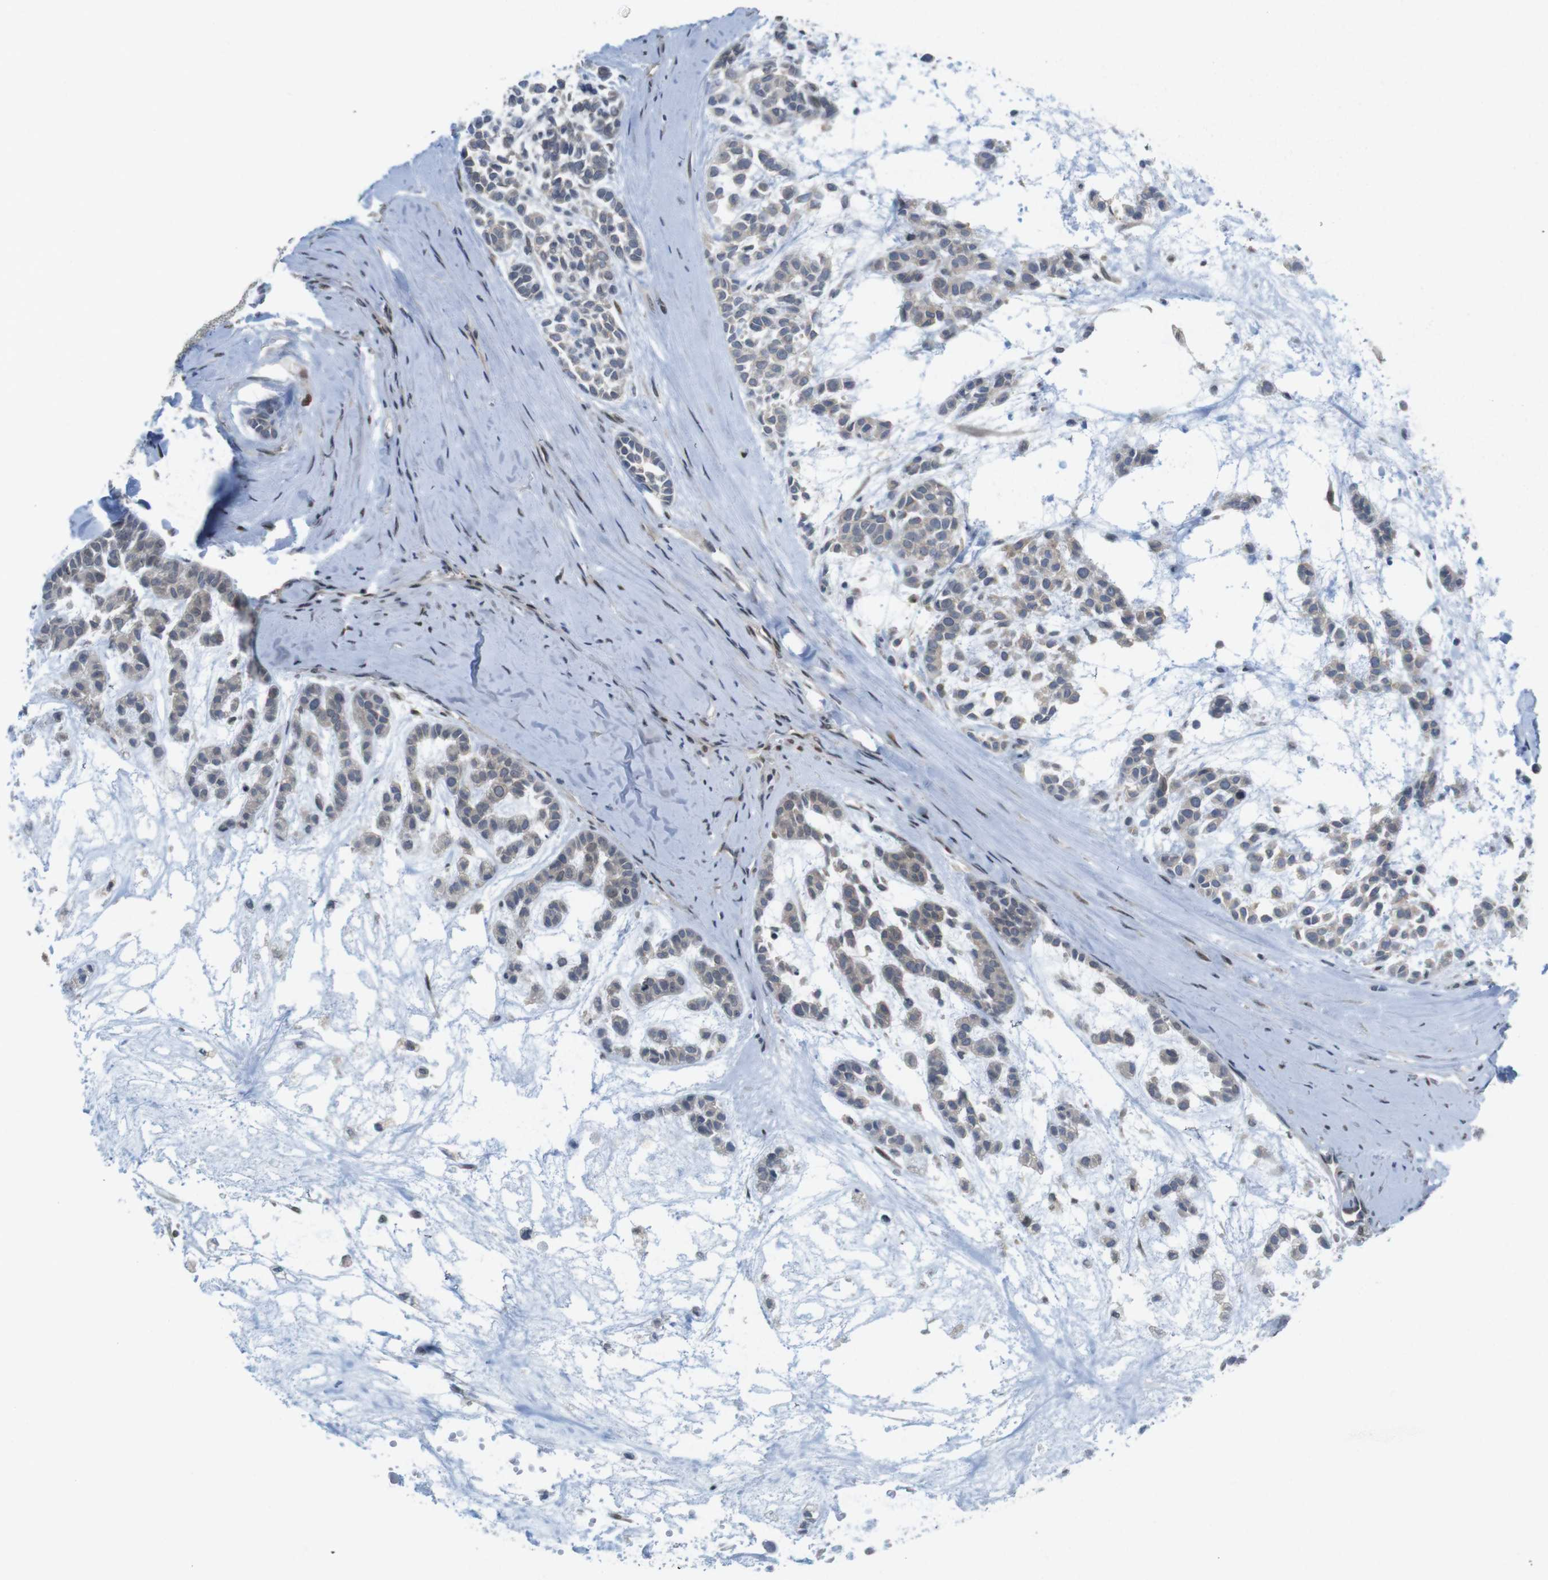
{"staining": {"intensity": "weak", "quantity": ">75%", "location": "cytoplasmic/membranous"}, "tissue": "head and neck cancer", "cell_type": "Tumor cells", "image_type": "cancer", "snomed": [{"axis": "morphology", "description": "Adenocarcinoma, NOS"}, {"axis": "morphology", "description": "Adenoma, NOS"}, {"axis": "topography", "description": "Head-Neck"}], "caption": "IHC (DAB) staining of head and neck cancer exhibits weak cytoplasmic/membranous protein positivity in about >75% of tumor cells.", "gene": "RCC1", "patient": {"sex": "female", "age": 55}}